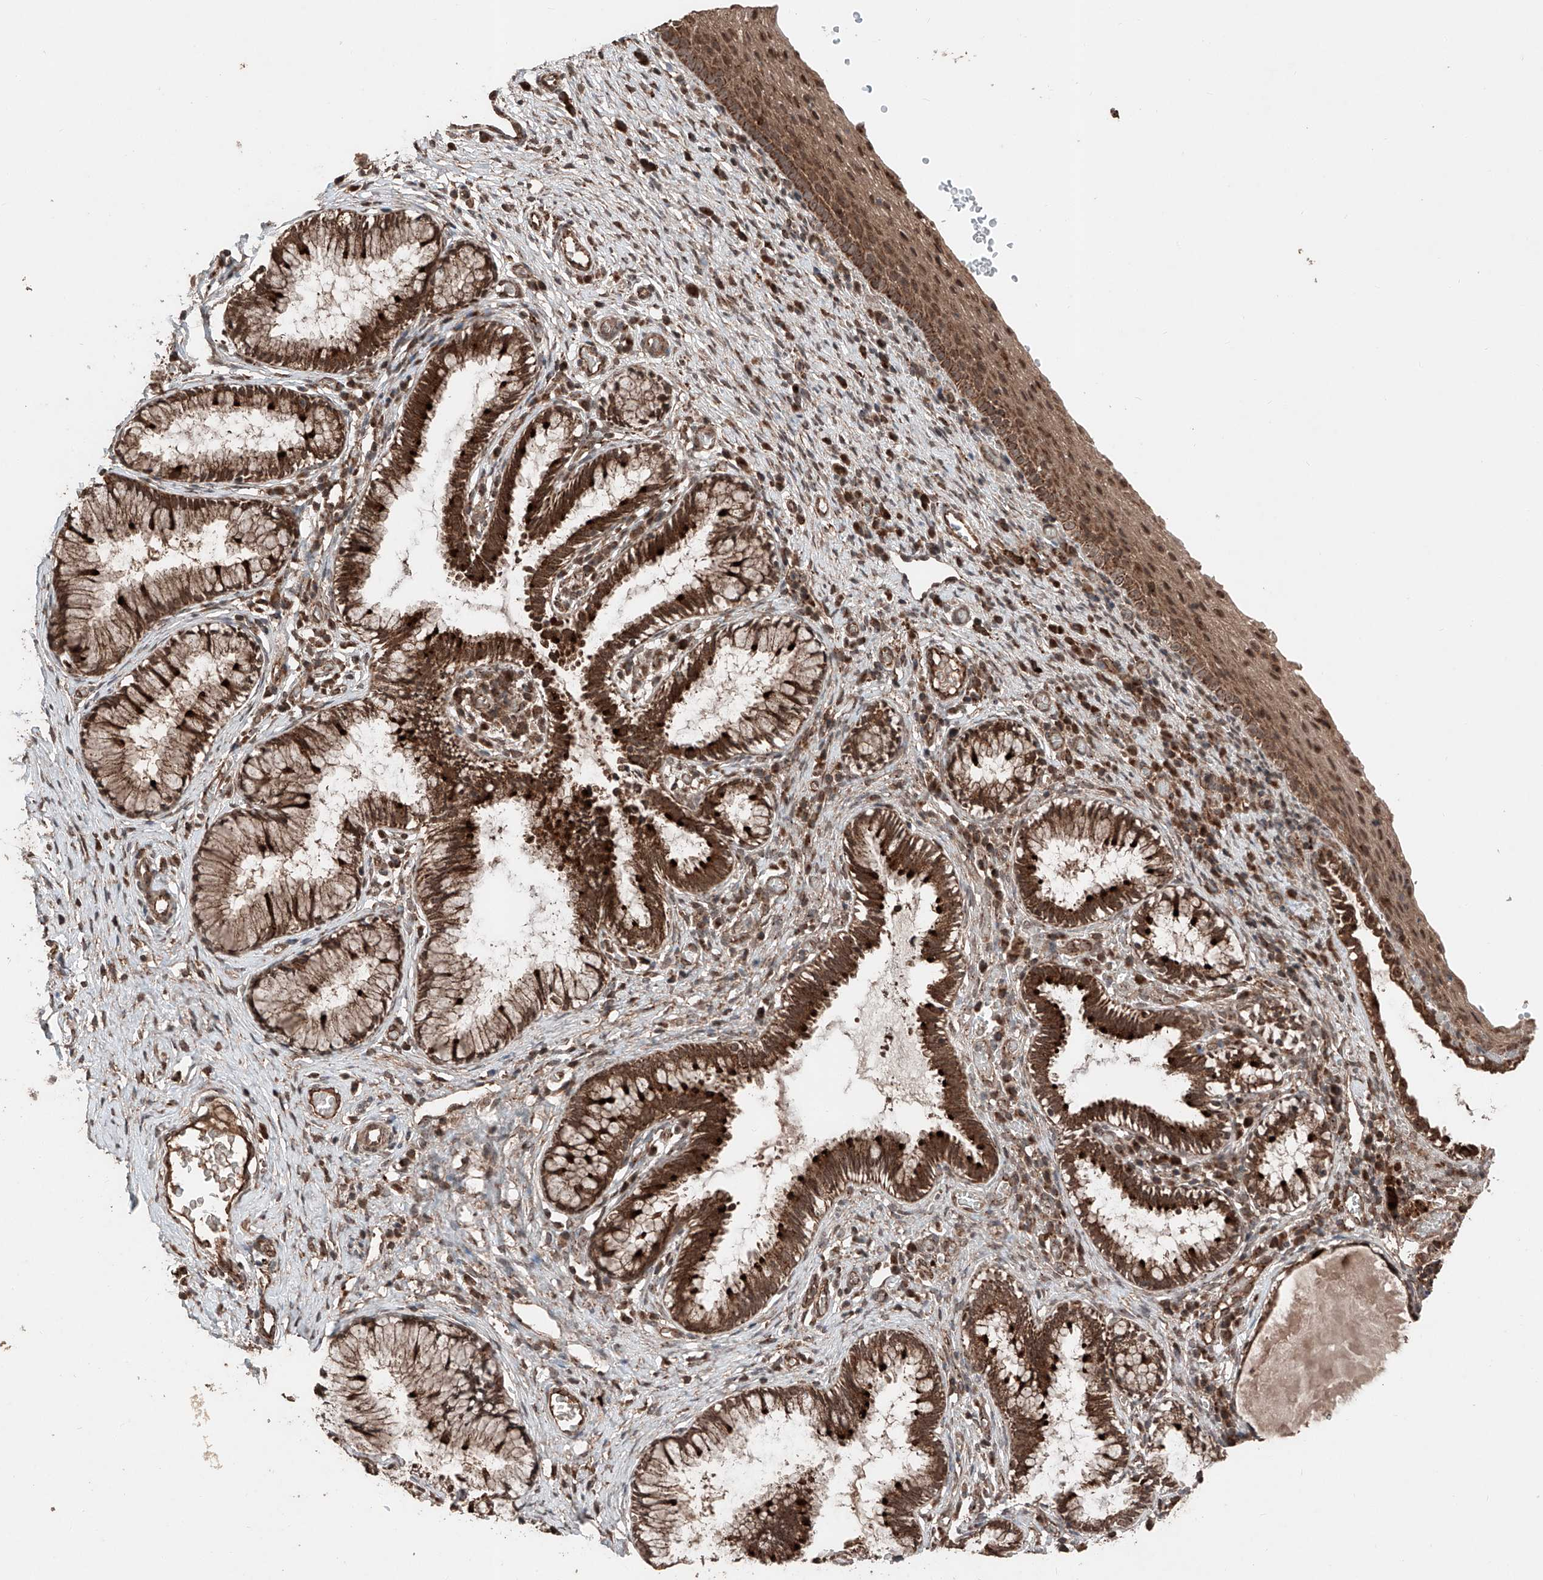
{"staining": {"intensity": "strong", "quantity": "25%-75%", "location": "cytoplasmic/membranous"}, "tissue": "cervix", "cell_type": "Glandular cells", "image_type": "normal", "snomed": [{"axis": "morphology", "description": "Normal tissue, NOS"}, {"axis": "topography", "description": "Cervix"}], "caption": "Protein analysis of unremarkable cervix displays strong cytoplasmic/membranous staining in about 25%-75% of glandular cells.", "gene": "ZSCAN29", "patient": {"sex": "female", "age": 27}}